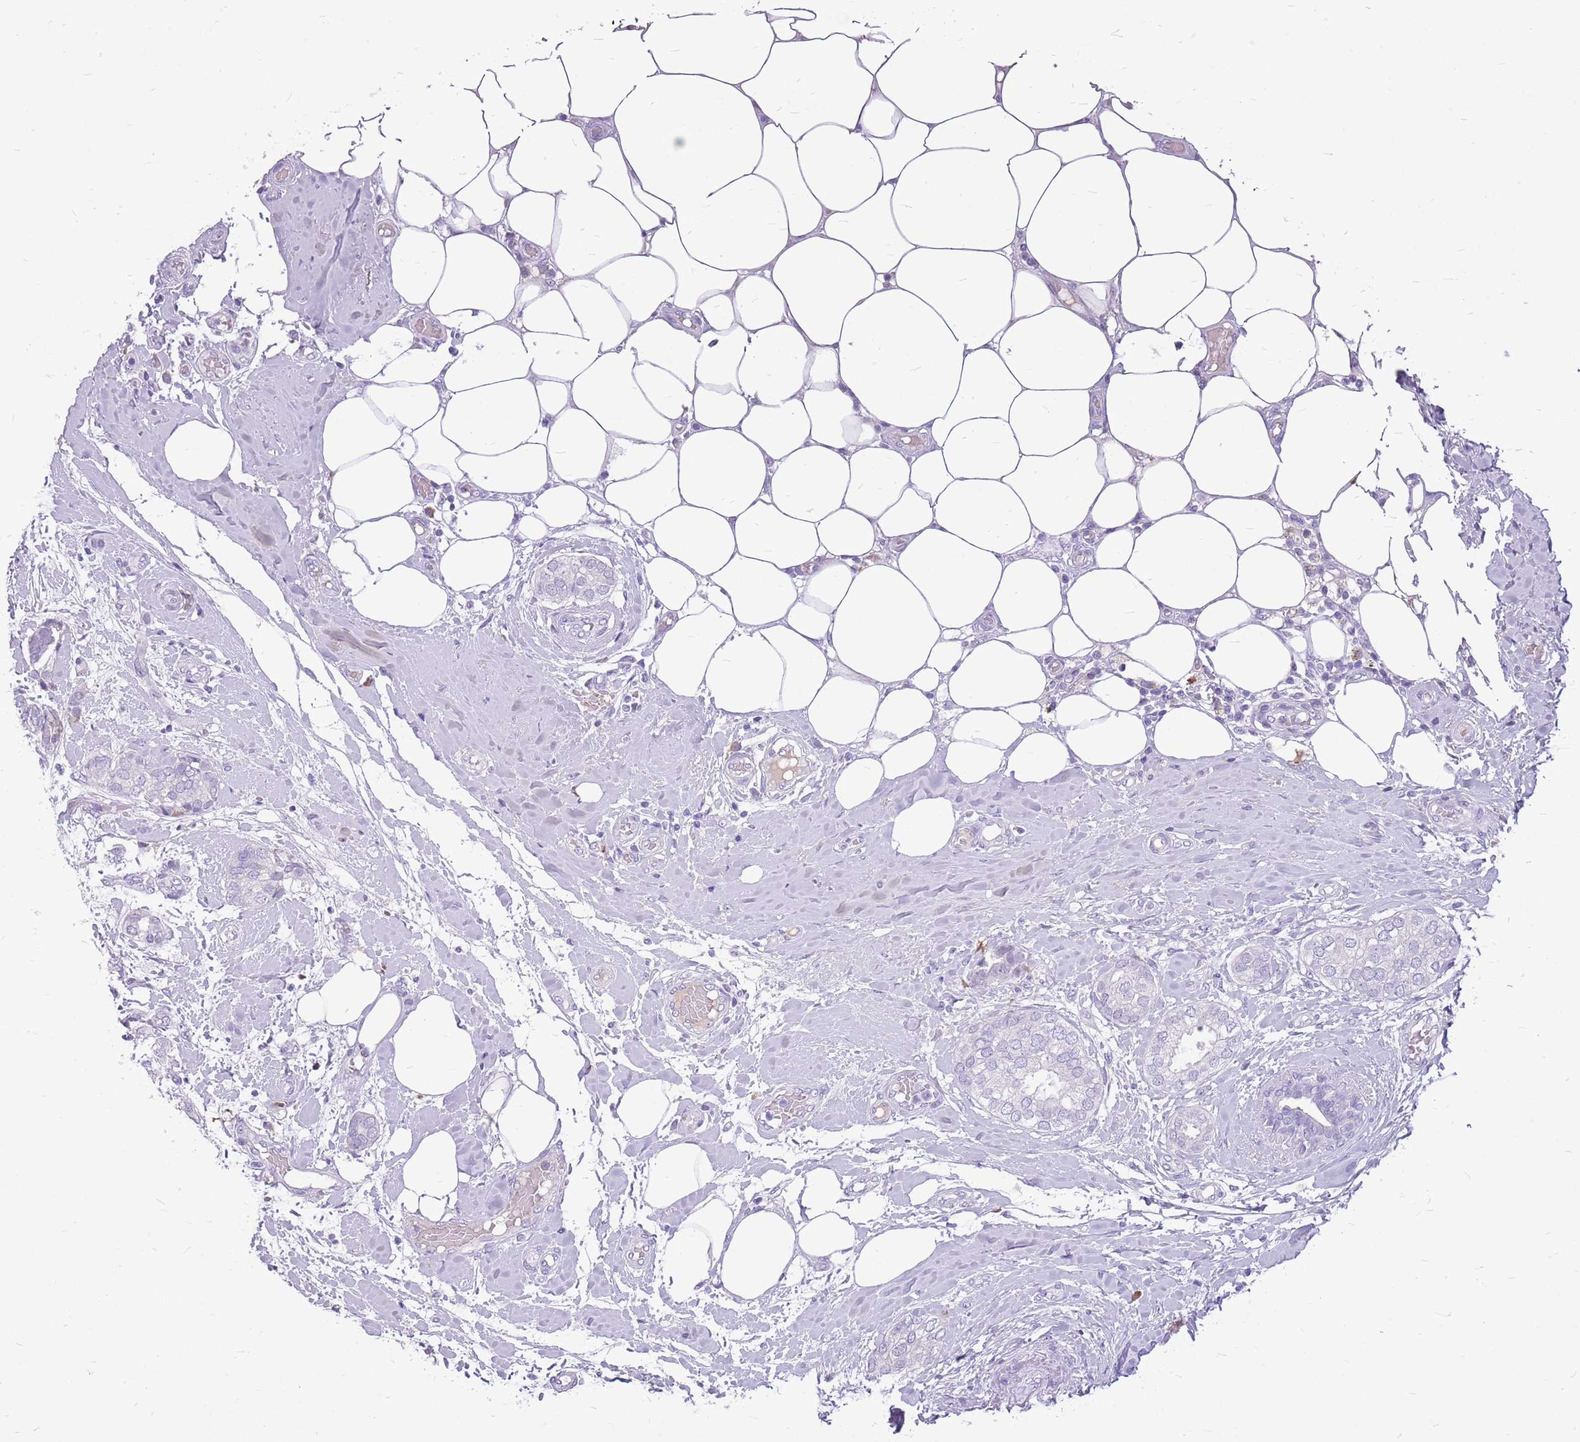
{"staining": {"intensity": "negative", "quantity": "none", "location": "none"}, "tissue": "breast cancer", "cell_type": "Tumor cells", "image_type": "cancer", "snomed": [{"axis": "morphology", "description": "Duct carcinoma"}, {"axis": "topography", "description": "Breast"}], "caption": "Immunohistochemical staining of breast cancer demonstrates no significant staining in tumor cells. (DAB immunohistochemistry (IHC), high magnification).", "gene": "ZNF425", "patient": {"sex": "female", "age": 73}}